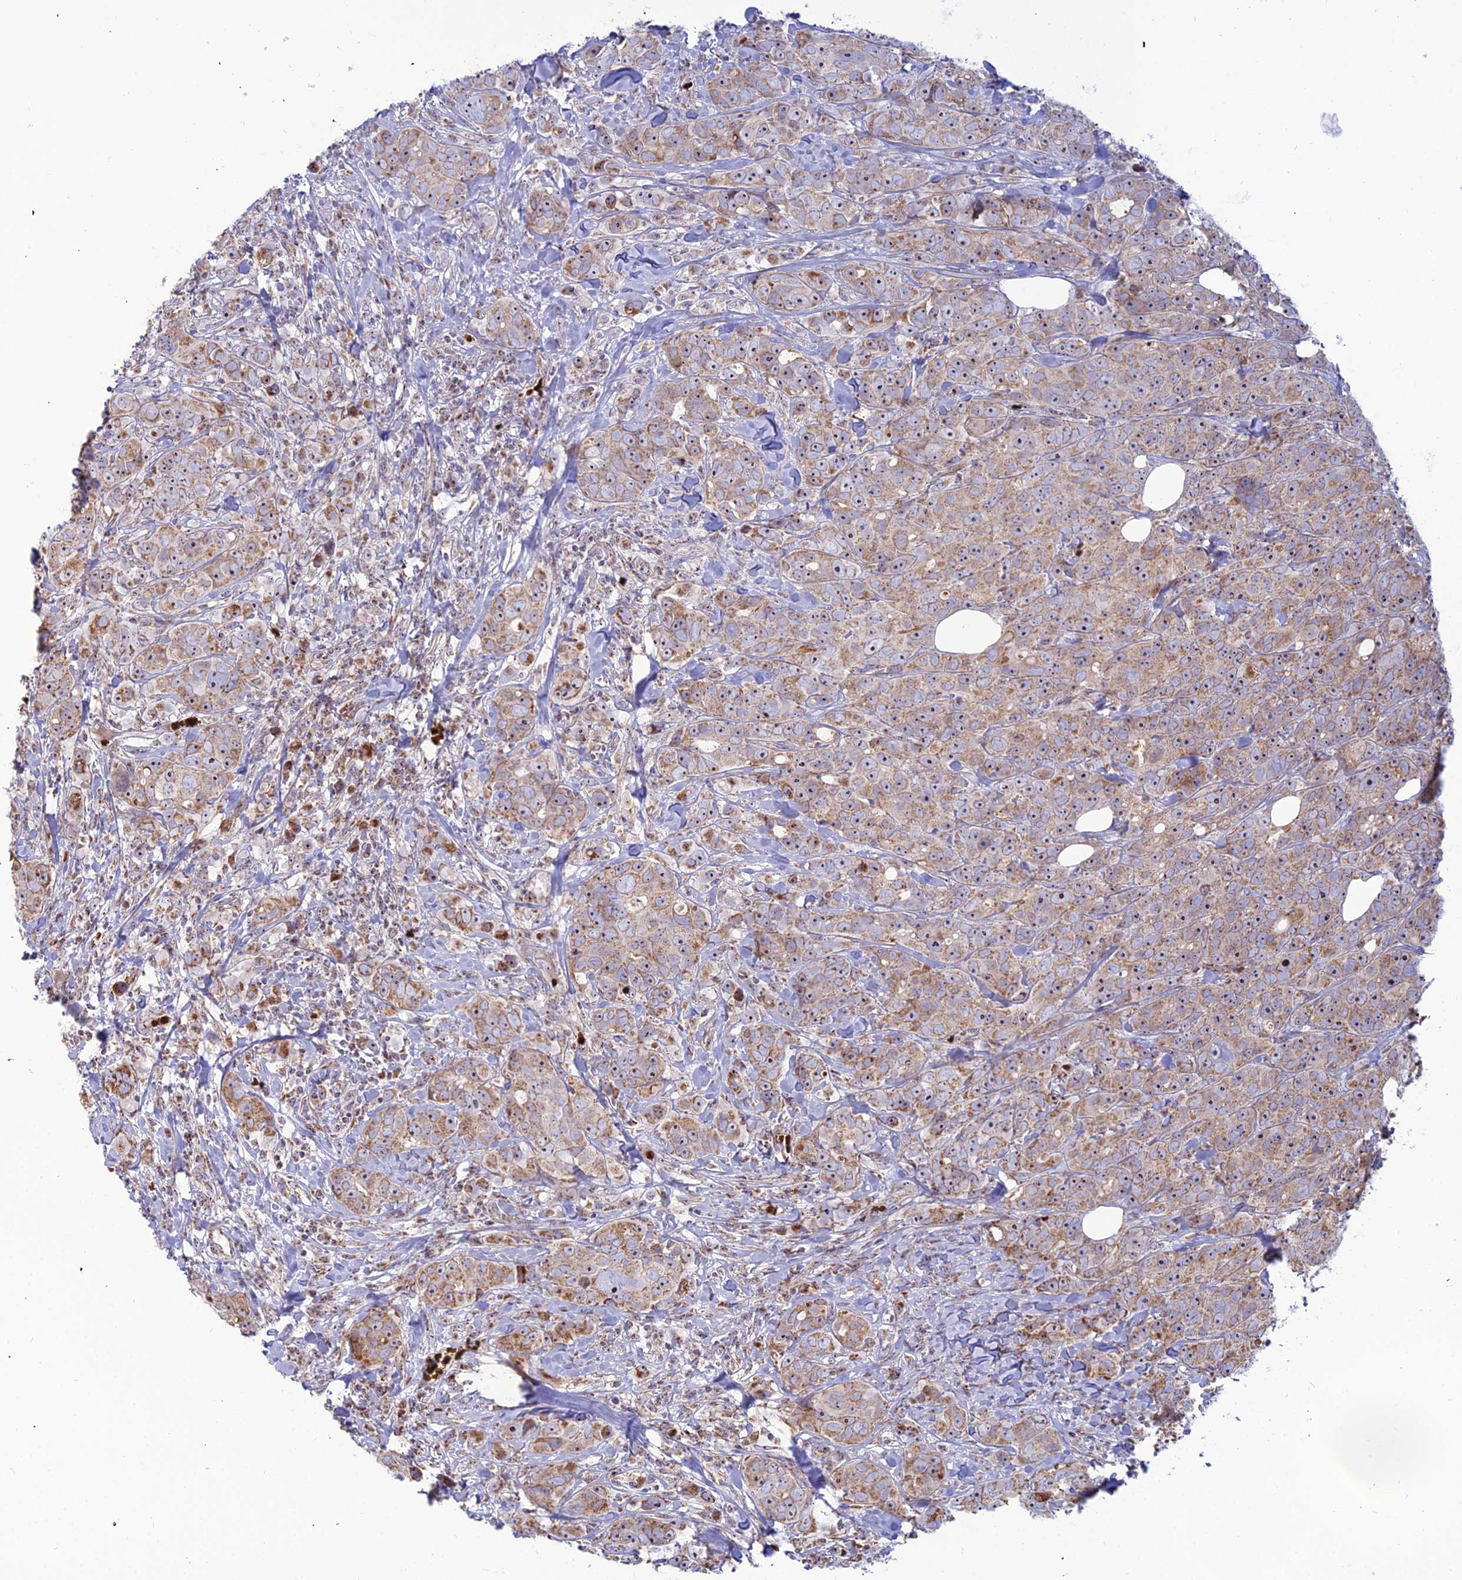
{"staining": {"intensity": "moderate", "quantity": ">75%", "location": "cytoplasmic/membranous"}, "tissue": "breast cancer", "cell_type": "Tumor cells", "image_type": "cancer", "snomed": [{"axis": "morphology", "description": "Duct carcinoma"}, {"axis": "topography", "description": "Breast"}], "caption": "Breast intraductal carcinoma stained with a brown dye reveals moderate cytoplasmic/membranous positive positivity in approximately >75% of tumor cells.", "gene": "SLC35F4", "patient": {"sex": "female", "age": 43}}